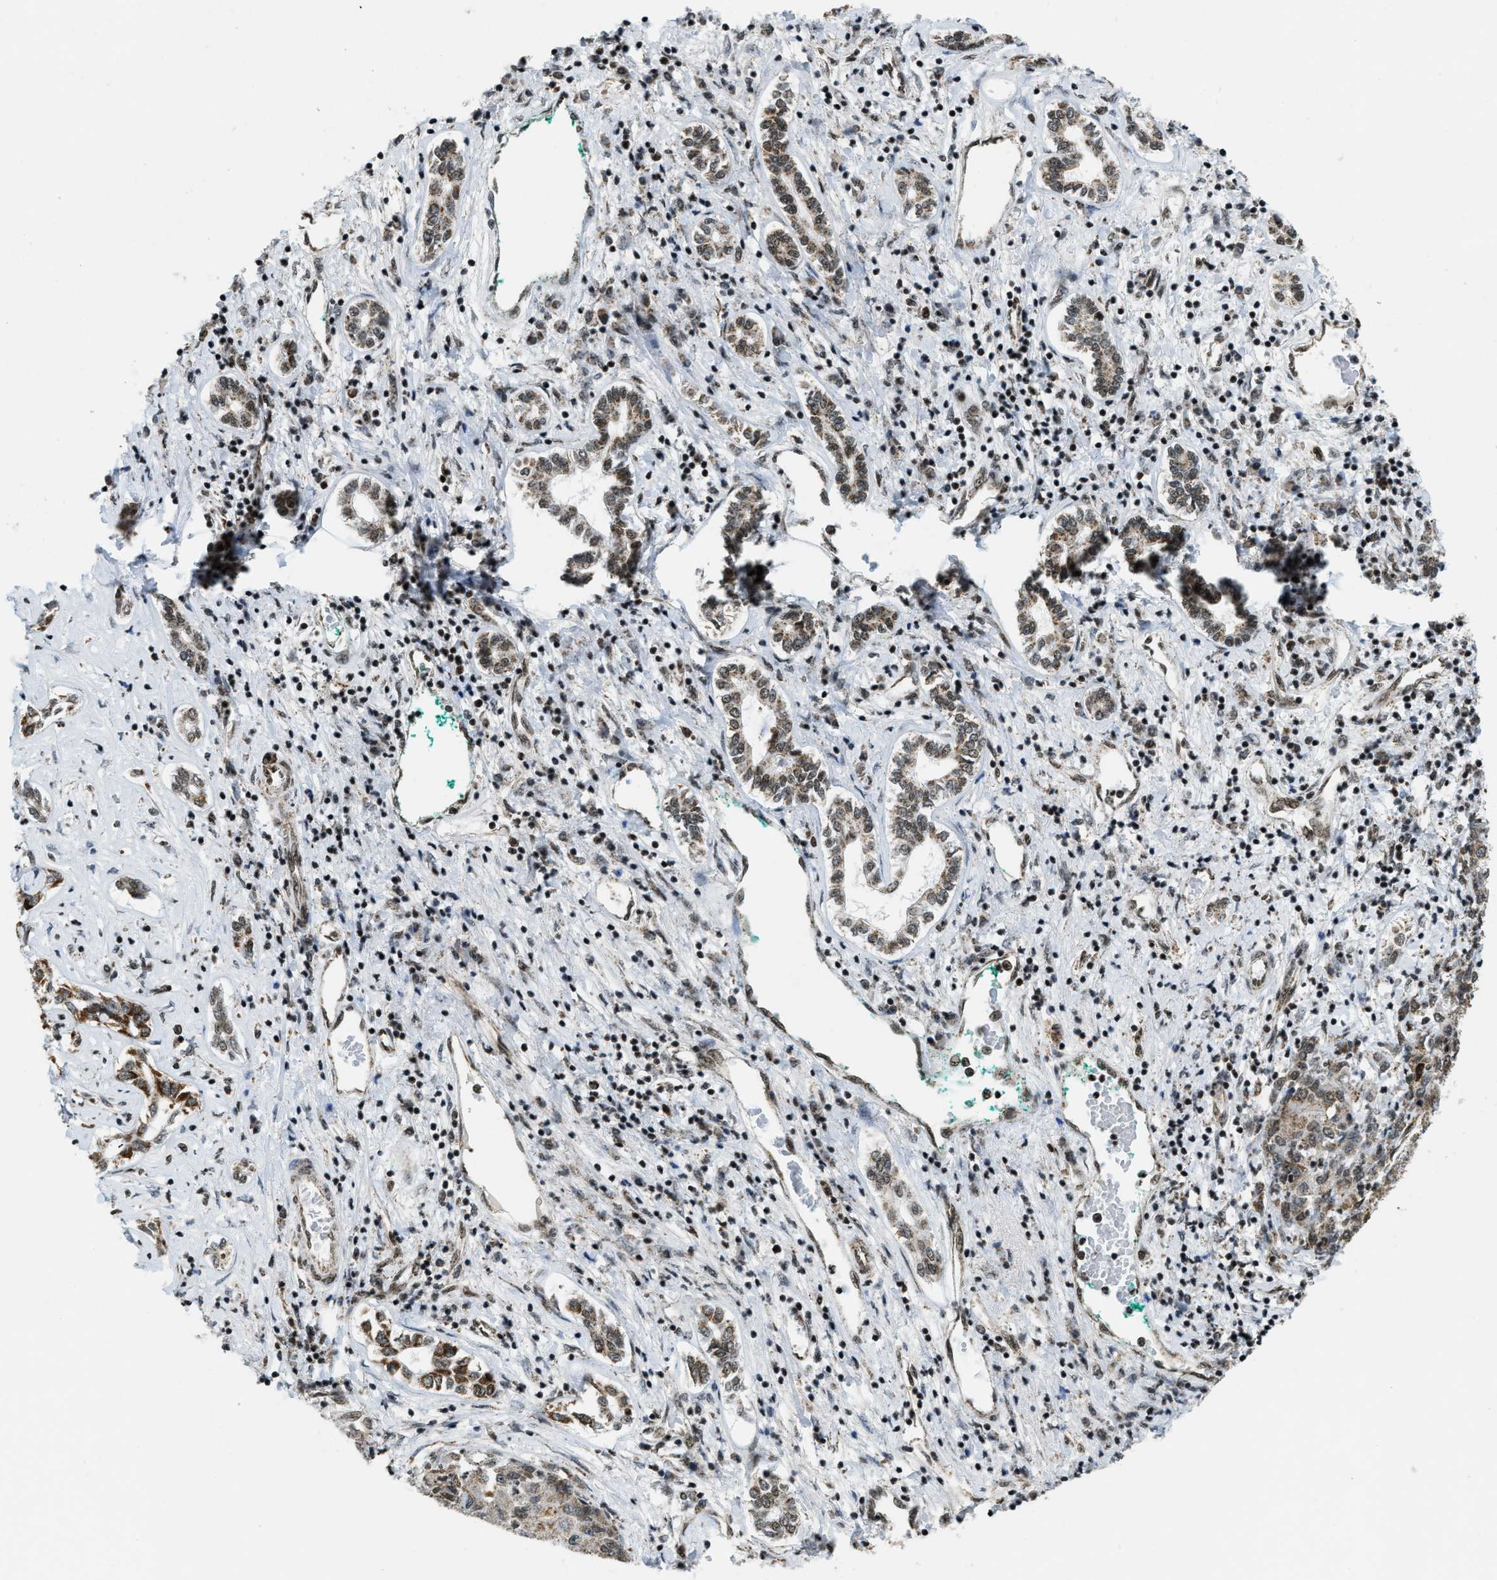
{"staining": {"intensity": "moderate", "quantity": "25%-75%", "location": "cytoplasmic/membranous,nuclear"}, "tissue": "liver cancer", "cell_type": "Tumor cells", "image_type": "cancer", "snomed": [{"axis": "morphology", "description": "Carcinoma, Hepatocellular, NOS"}, {"axis": "topography", "description": "Liver"}], "caption": "Immunohistochemistry (IHC) photomicrograph of hepatocellular carcinoma (liver) stained for a protein (brown), which demonstrates medium levels of moderate cytoplasmic/membranous and nuclear staining in approximately 25%-75% of tumor cells.", "gene": "GABPB1", "patient": {"sex": "male", "age": 65}}